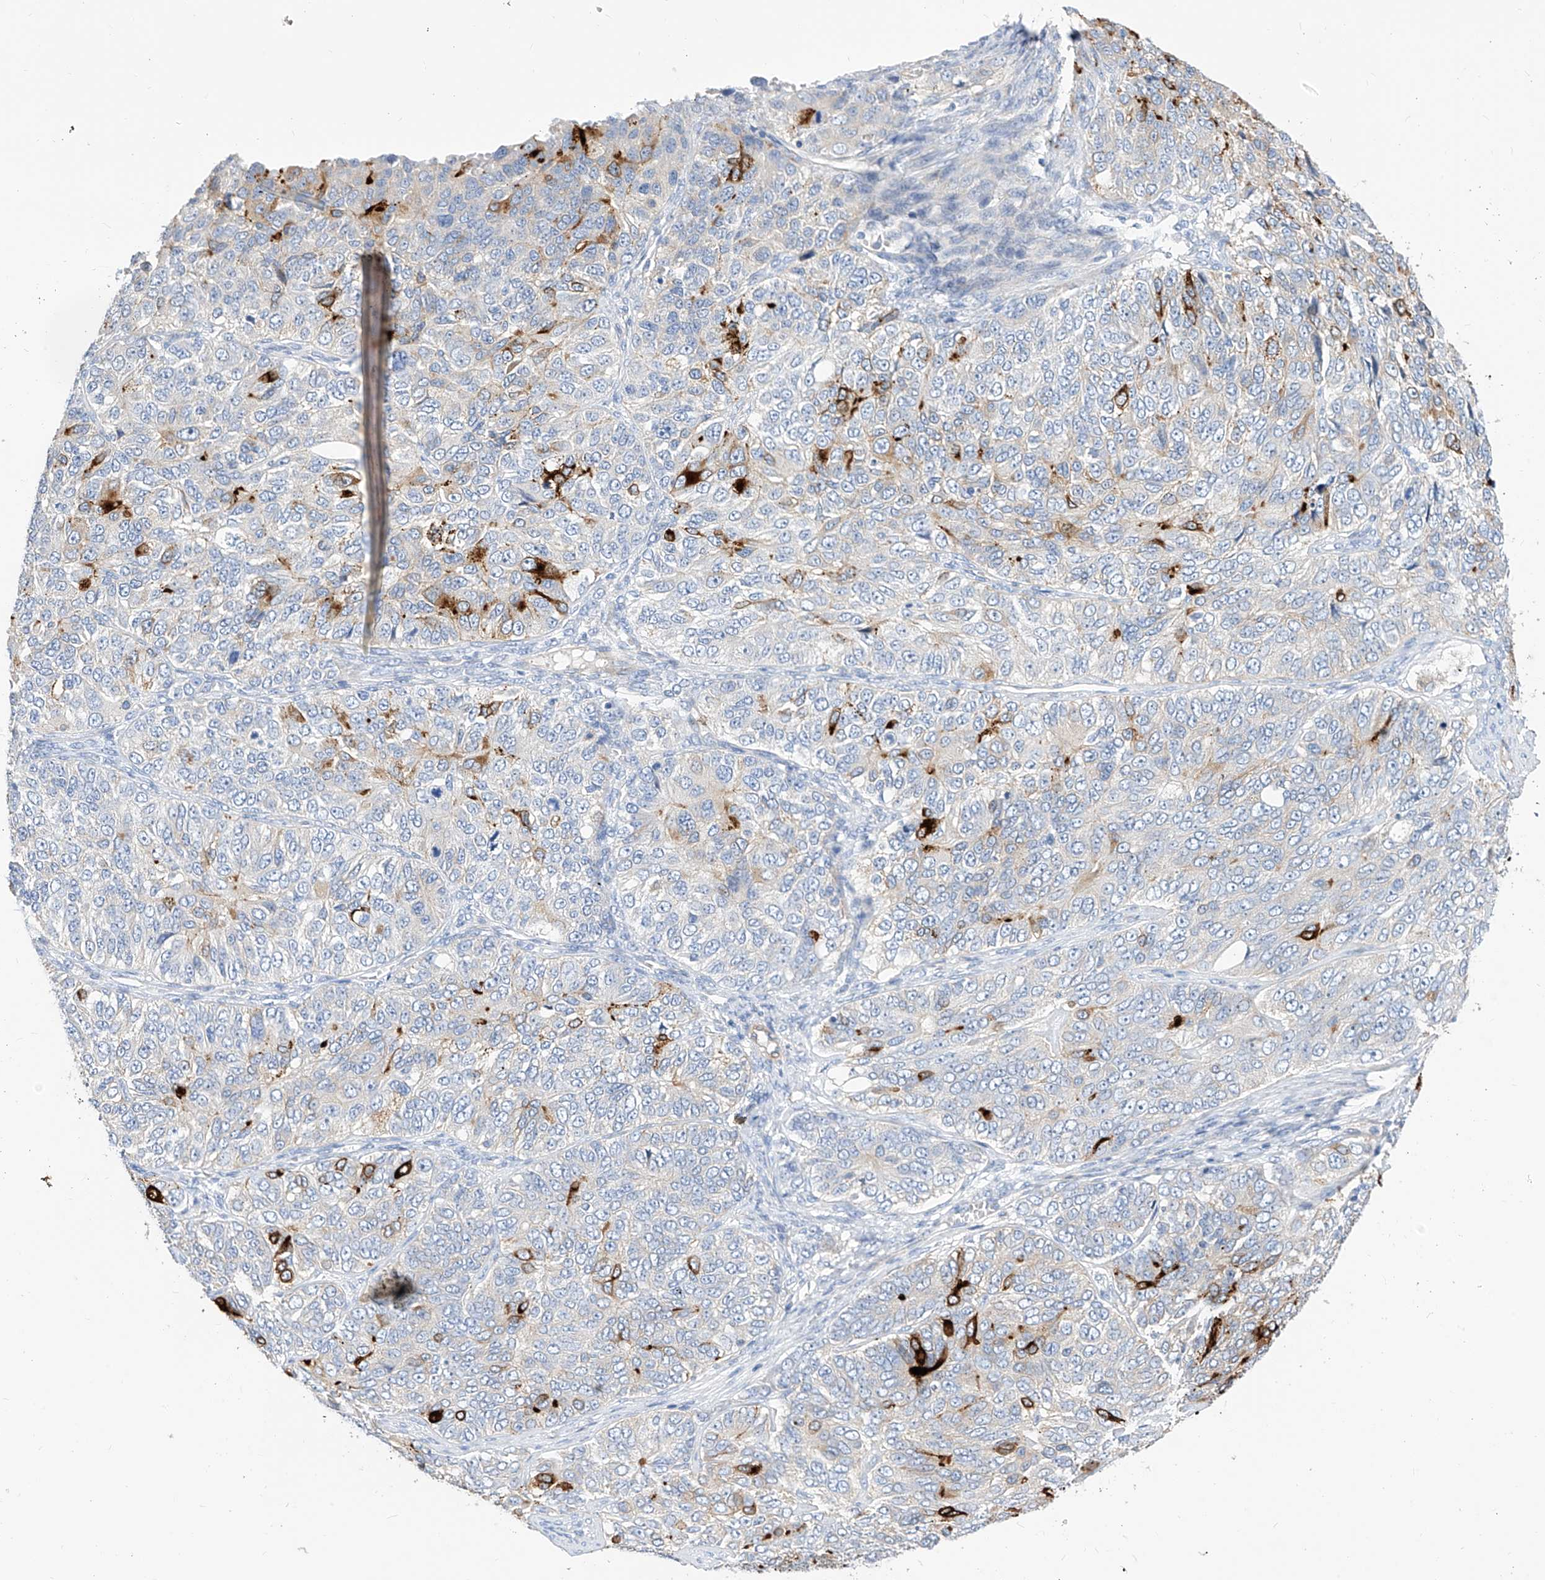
{"staining": {"intensity": "strong", "quantity": "<25%", "location": "cytoplasmic/membranous"}, "tissue": "ovarian cancer", "cell_type": "Tumor cells", "image_type": "cancer", "snomed": [{"axis": "morphology", "description": "Carcinoma, endometroid"}, {"axis": "topography", "description": "Ovary"}], "caption": "Ovarian cancer (endometroid carcinoma) stained with DAB (3,3'-diaminobenzidine) IHC exhibits medium levels of strong cytoplasmic/membranous positivity in about <25% of tumor cells. The protein is stained brown, and the nuclei are stained in blue (DAB IHC with brightfield microscopy, high magnification).", "gene": "SCGB2A1", "patient": {"sex": "female", "age": 51}}